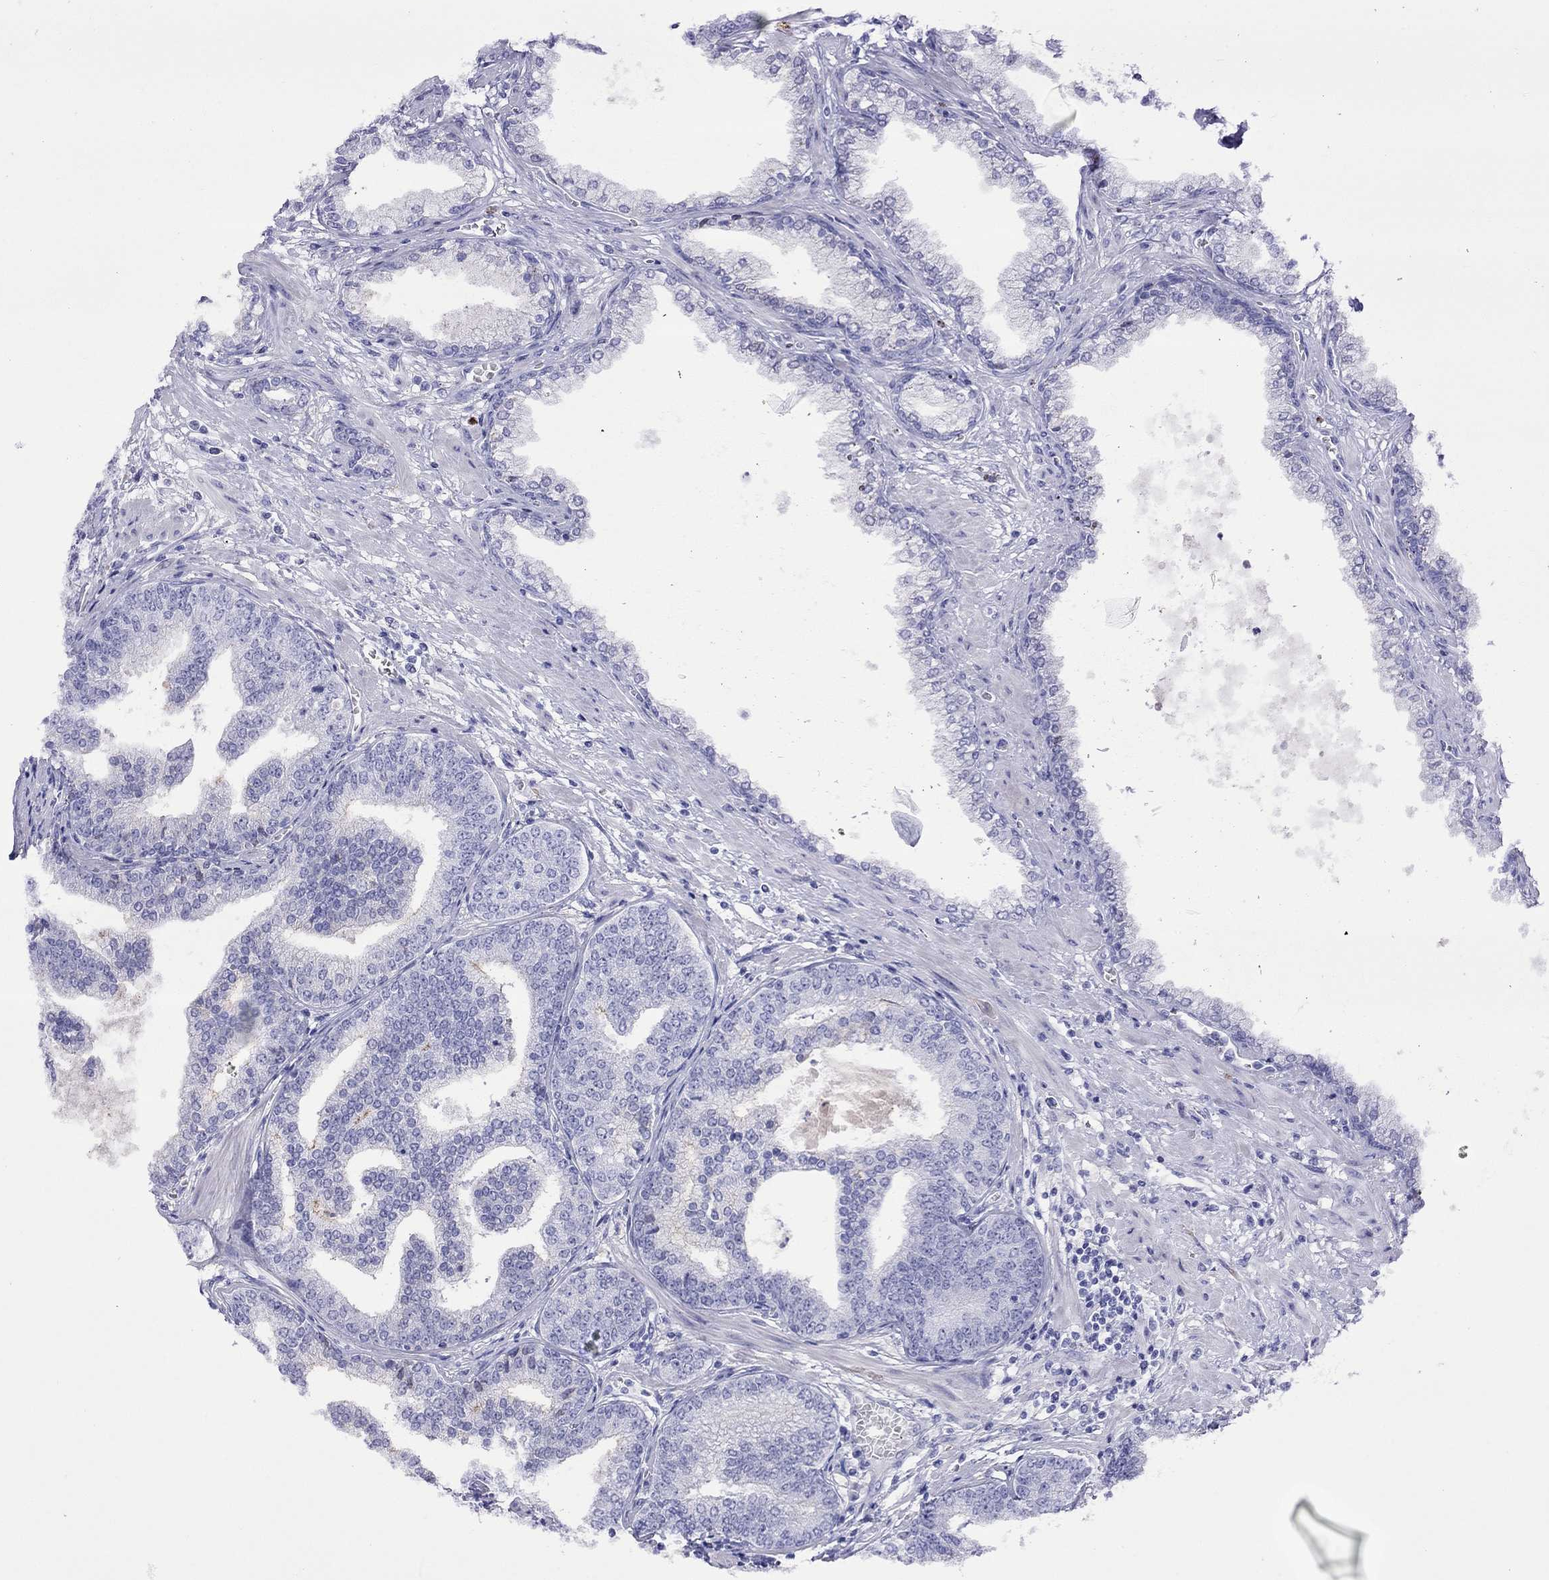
{"staining": {"intensity": "negative", "quantity": "none", "location": "none"}, "tissue": "prostate cancer", "cell_type": "Tumor cells", "image_type": "cancer", "snomed": [{"axis": "morphology", "description": "Adenocarcinoma, NOS"}, {"axis": "topography", "description": "Prostate"}], "caption": "This is a histopathology image of immunohistochemistry staining of adenocarcinoma (prostate), which shows no expression in tumor cells. (Stains: DAB immunohistochemistry with hematoxylin counter stain, Microscopy: brightfield microscopy at high magnification).", "gene": "SLC30A8", "patient": {"sex": "male", "age": 64}}